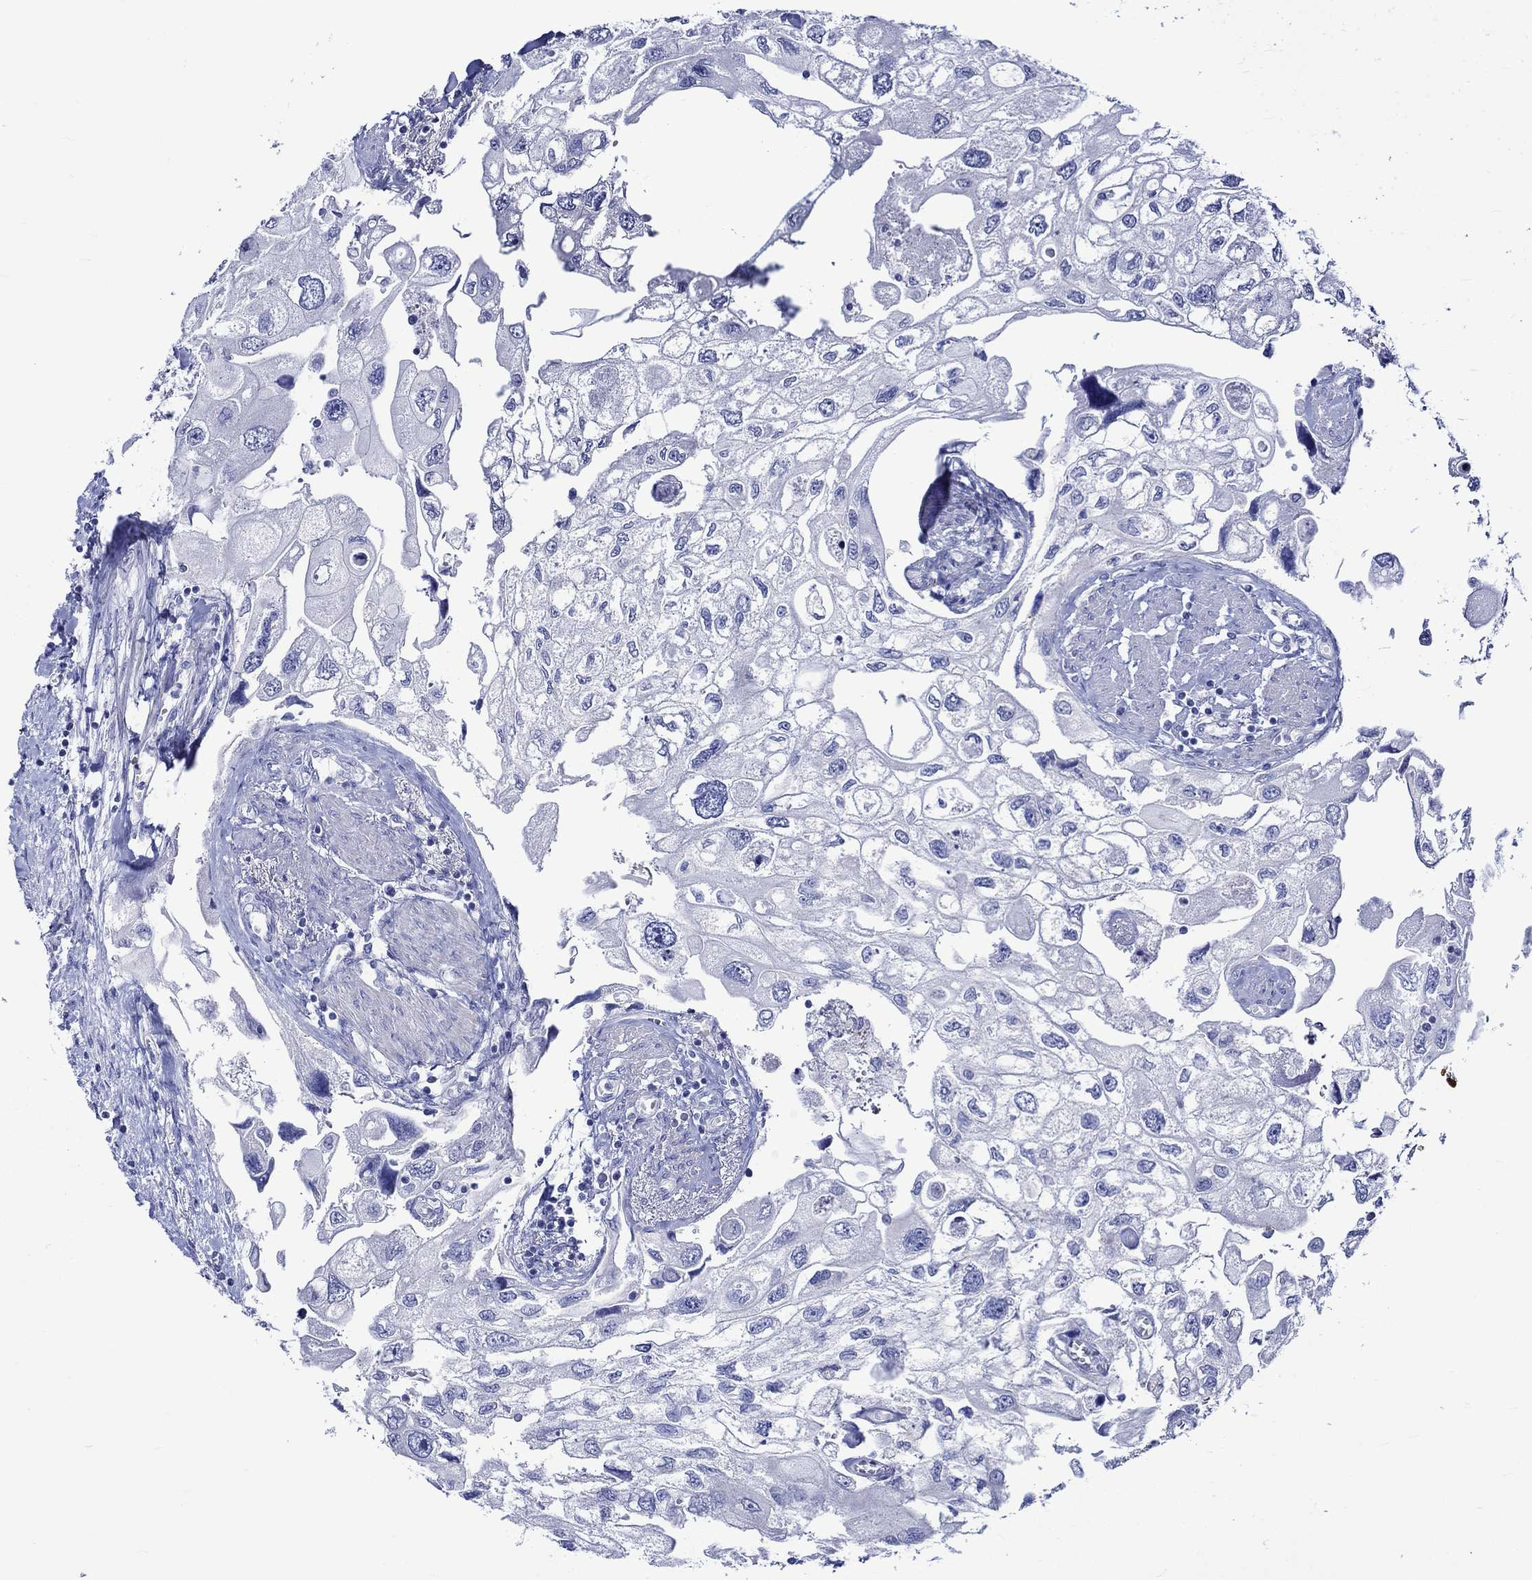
{"staining": {"intensity": "negative", "quantity": "none", "location": "none"}, "tissue": "urothelial cancer", "cell_type": "Tumor cells", "image_type": "cancer", "snomed": [{"axis": "morphology", "description": "Urothelial carcinoma, High grade"}, {"axis": "topography", "description": "Urinary bladder"}], "caption": "Human urothelial cancer stained for a protein using immunohistochemistry demonstrates no staining in tumor cells.", "gene": "NRIP3", "patient": {"sex": "male", "age": 59}}